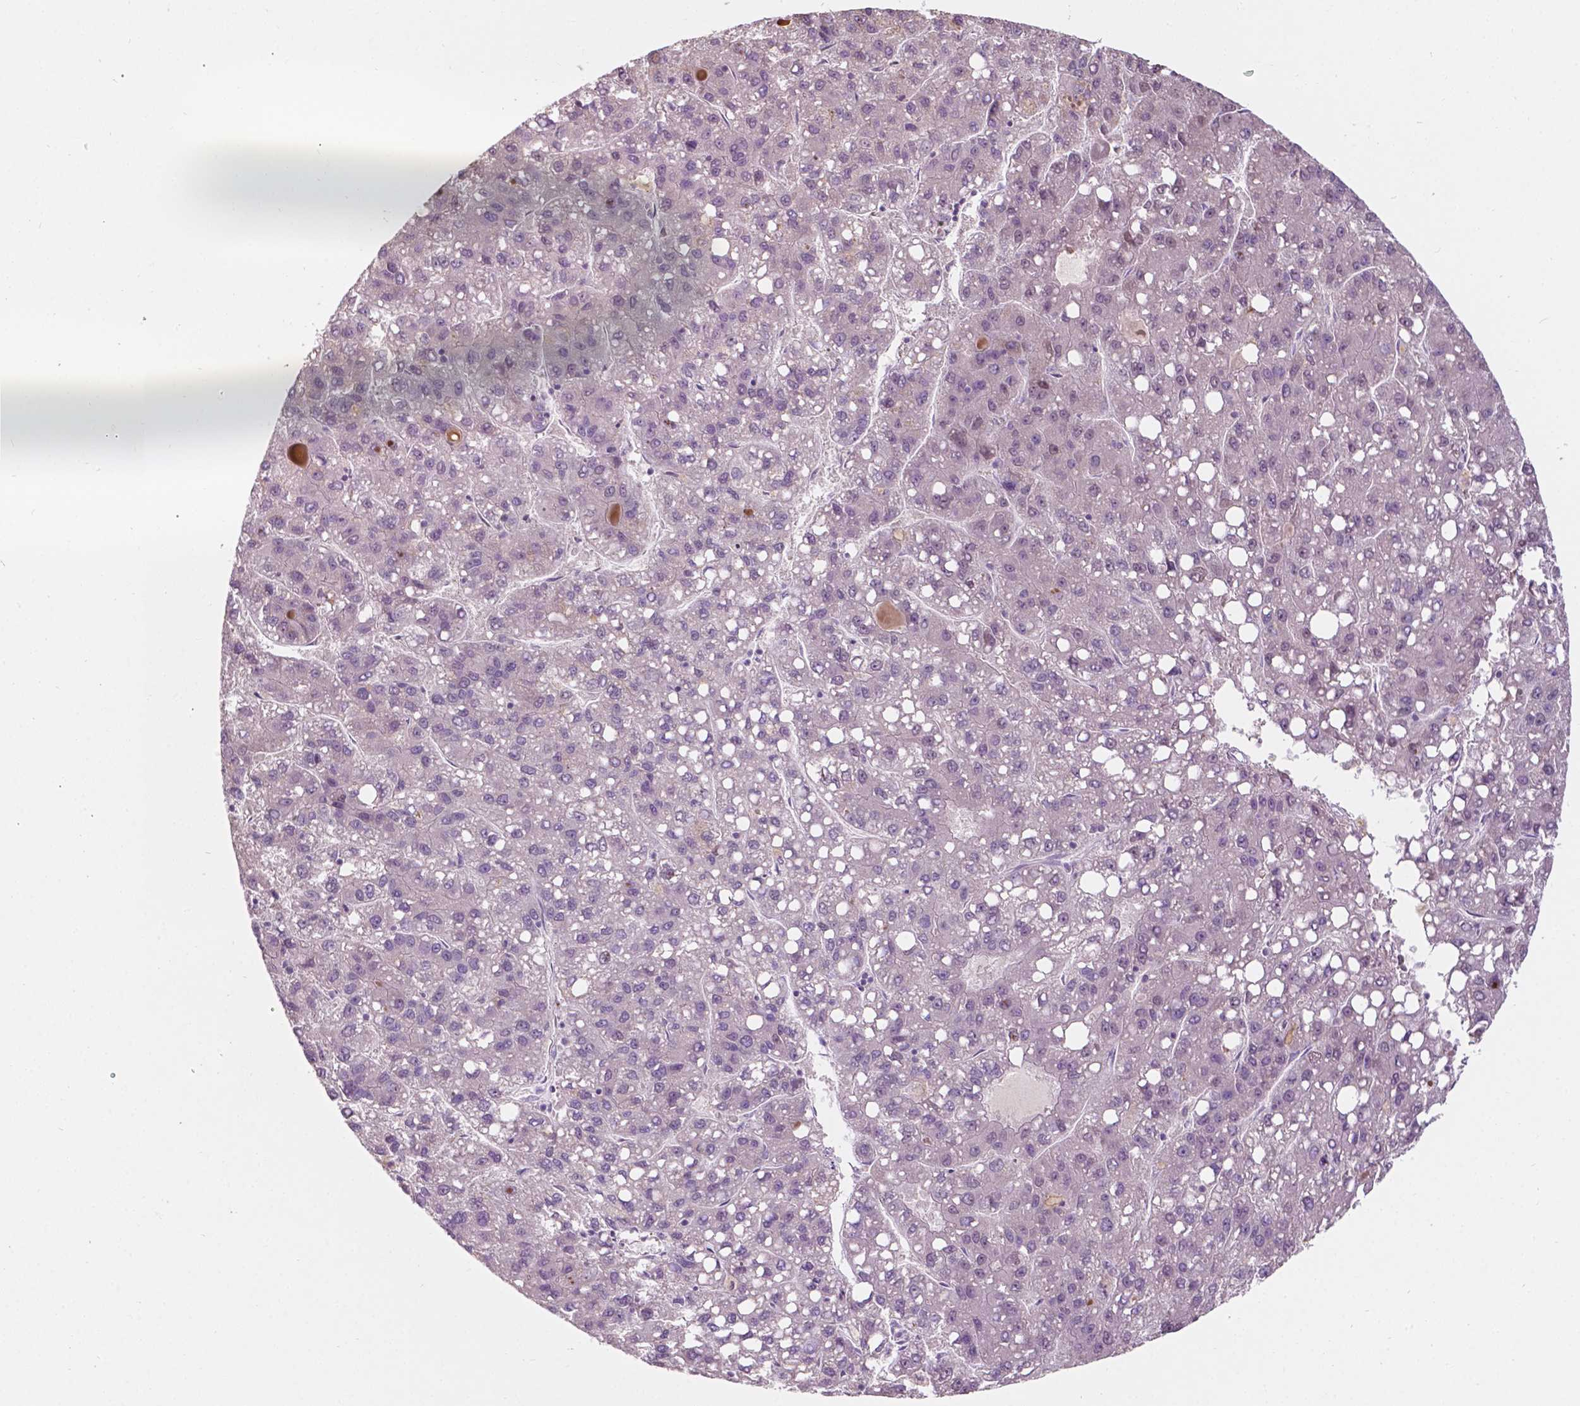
{"staining": {"intensity": "negative", "quantity": "none", "location": "none"}, "tissue": "liver cancer", "cell_type": "Tumor cells", "image_type": "cancer", "snomed": [{"axis": "morphology", "description": "Carcinoma, Hepatocellular, NOS"}, {"axis": "topography", "description": "Liver"}], "caption": "Tumor cells are negative for protein expression in human liver cancer.", "gene": "TM6SF2", "patient": {"sex": "female", "age": 82}}